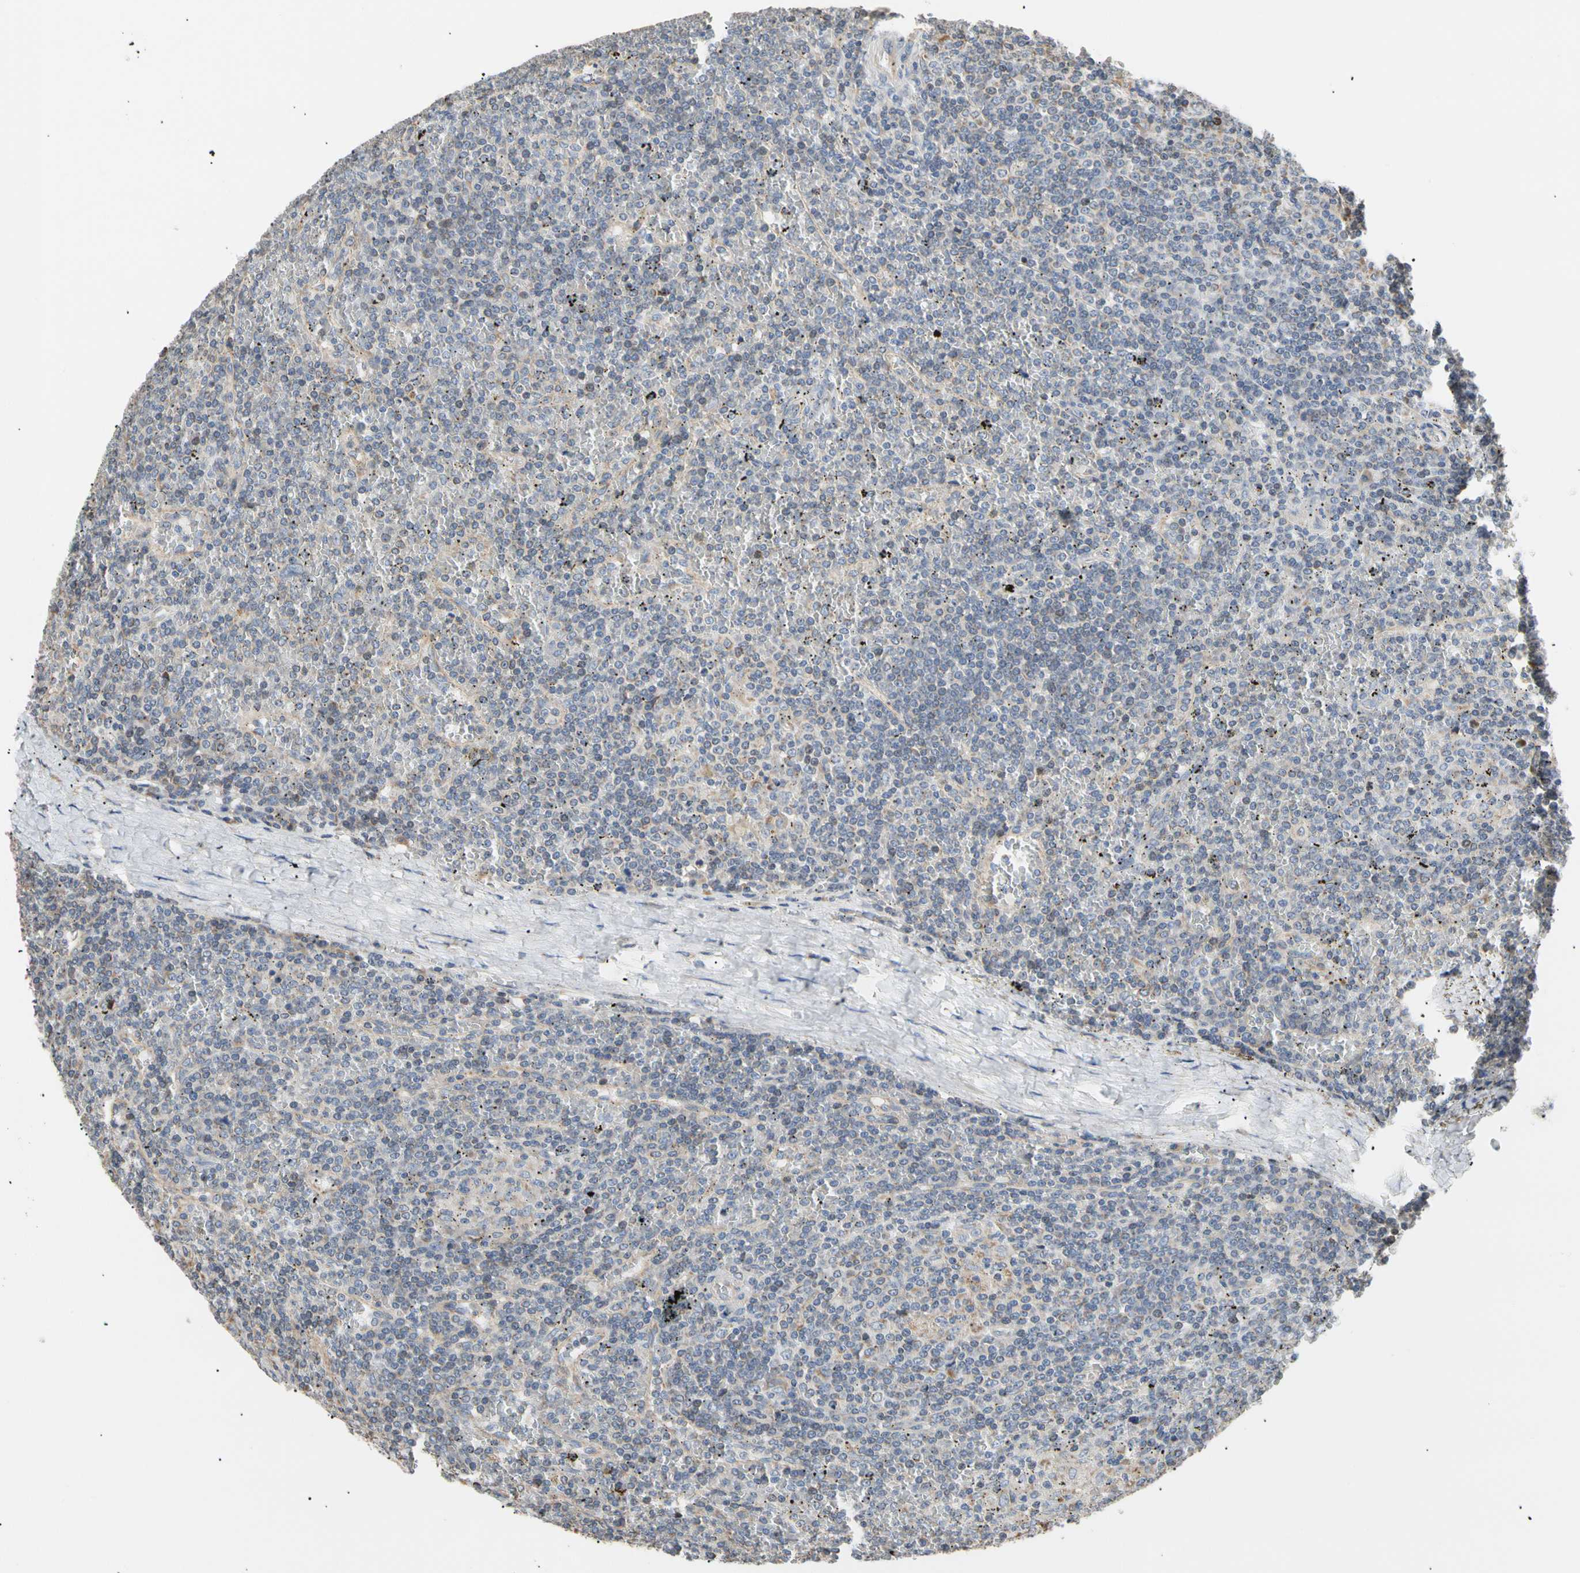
{"staining": {"intensity": "negative", "quantity": "none", "location": "none"}, "tissue": "lymphoma", "cell_type": "Tumor cells", "image_type": "cancer", "snomed": [{"axis": "morphology", "description": "Malignant lymphoma, non-Hodgkin's type, Low grade"}, {"axis": "topography", "description": "Spleen"}], "caption": "Malignant lymphoma, non-Hodgkin's type (low-grade) was stained to show a protein in brown. There is no significant staining in tumor cells.", "gene": "PLGRKT", "patient": {"sex": "female", "age": 19}}